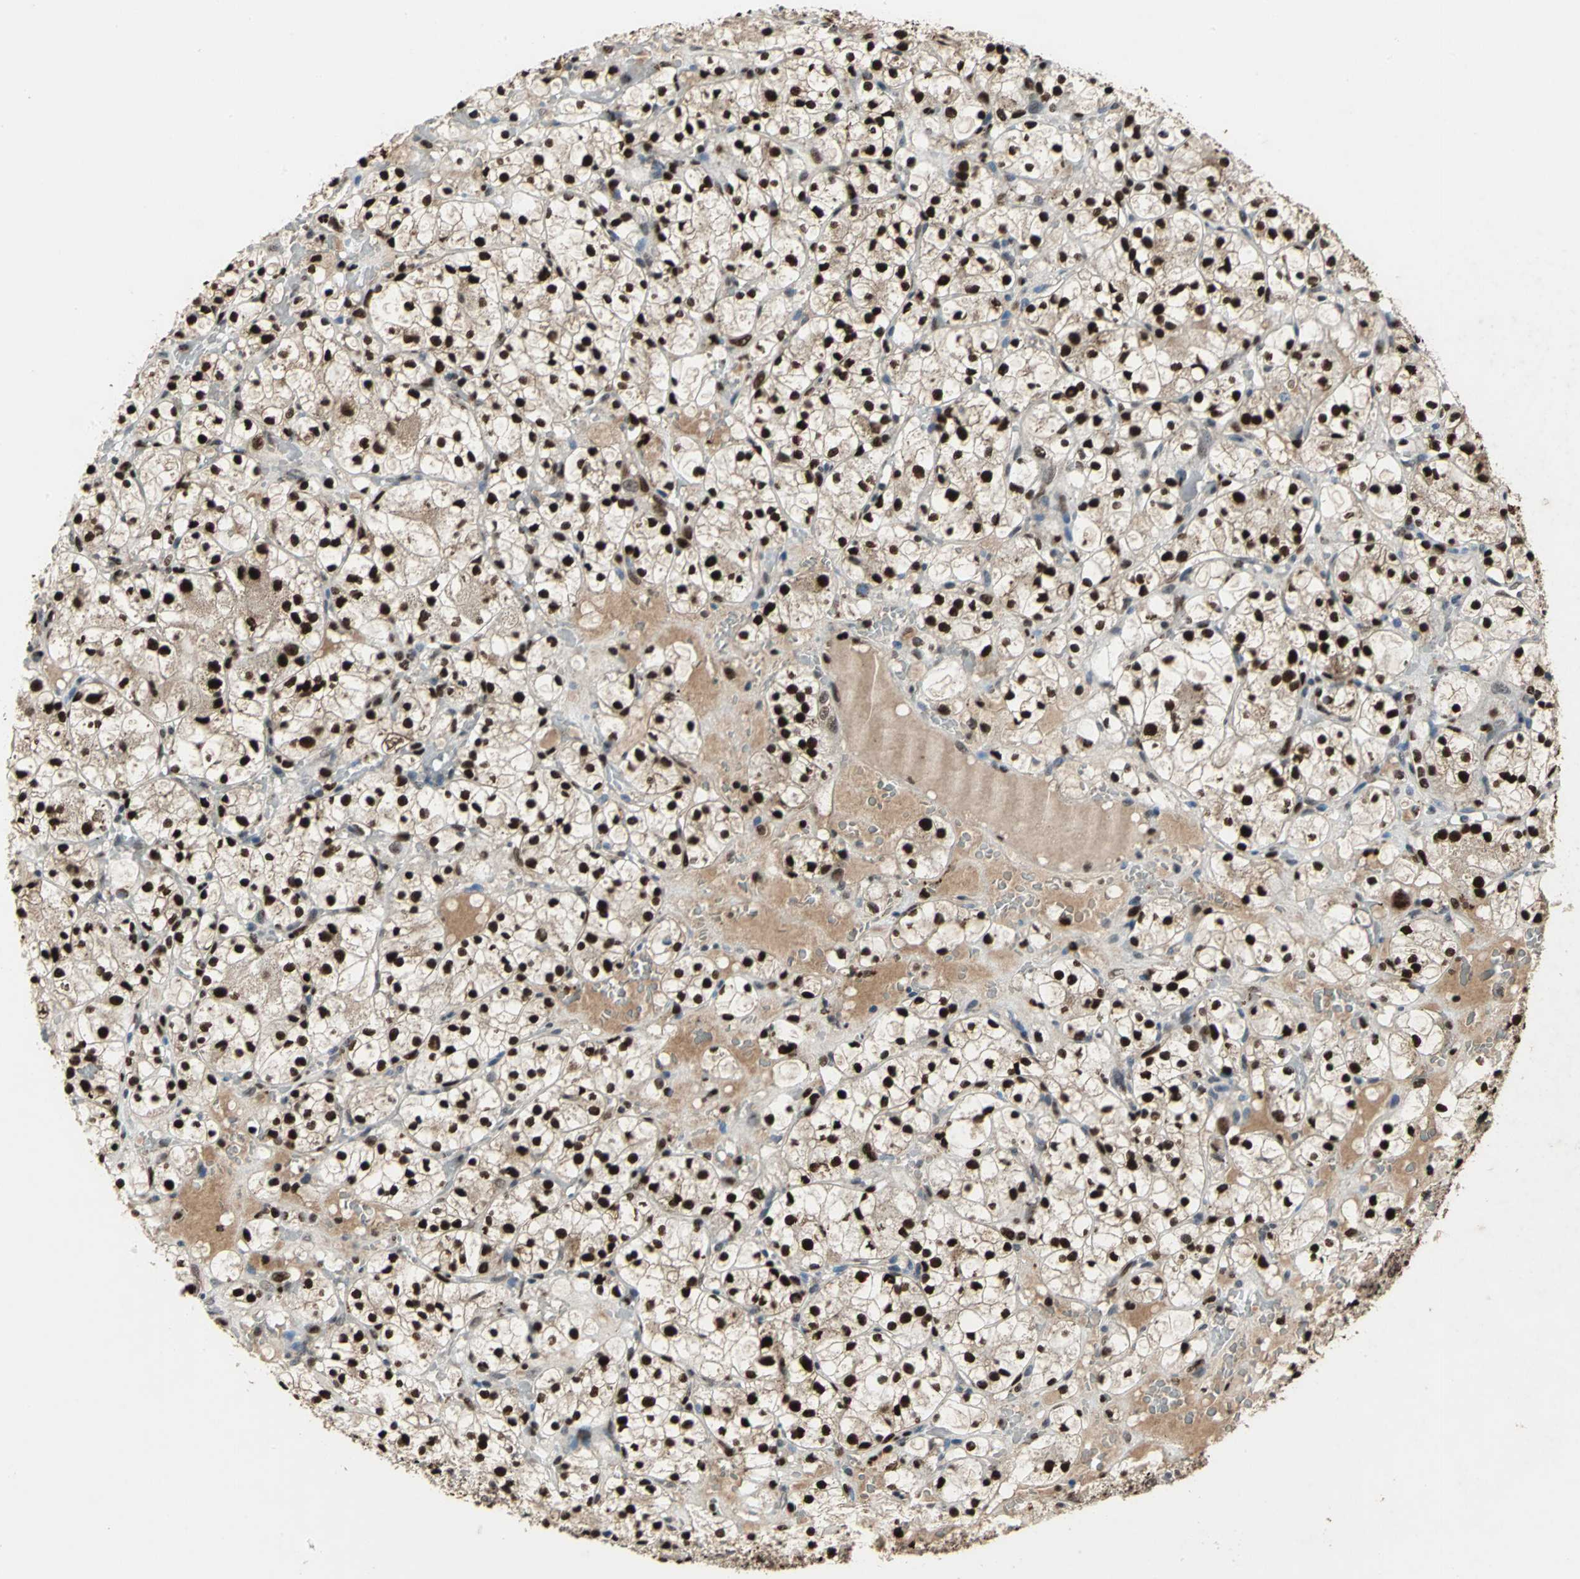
{"staining": {"intensity": "strong", "quantity": ">75%", "location": "nuclear"}, "tissue": "renal cancer", "cell_type": "Tumor cells", "image_type": "cancer", "snomed": [{"axis": "morphology", "description": "Adenocarcinoma, NOS"}, {"axis": "topography", "description": "Kidney"}], "caption": "Tumor cells demonstrate strong nuclear expression in approximately >75% of cells in adenocarcinoma (renal).", "gene": "ANP32A", "patient": {"sex": "female", "age": 60}}